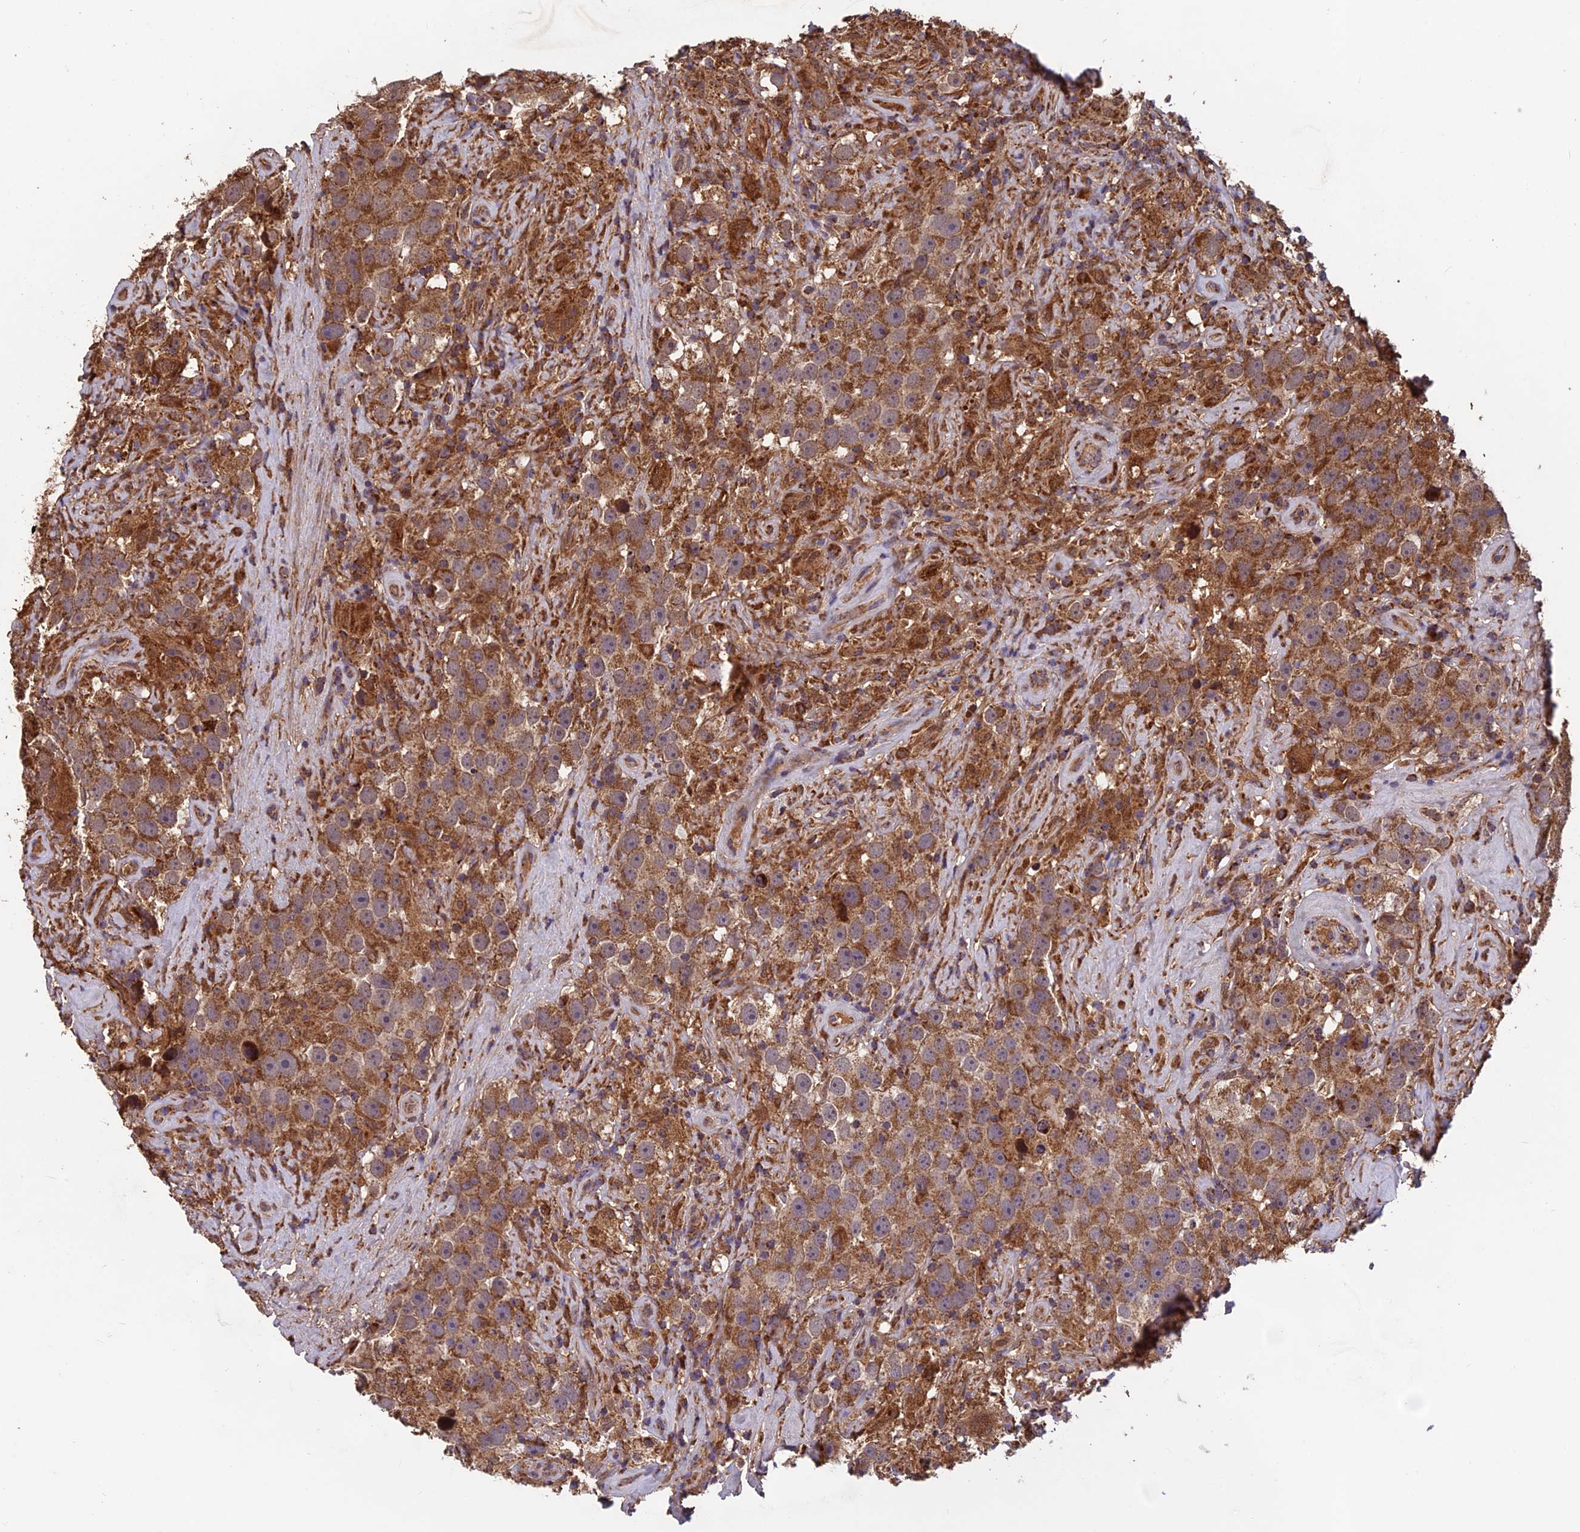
{"staining": {"intensity": "moderate", "quantity": ">75%", "location": "cytoplasmic/membranous"}, "tissue": "testis cancer", "cell_type": "Tumor cells", "image_type": "cancer", "snomed": [{"axis": "morphology", "description": "Seminoma, NOS"}, {"axis": "topography", "description": "Testis"}], "caption": "A medium amount of moderate cytoplasmic/membranous expression is seen in about >75% of tumor cells in testis cancer (seminoma) tissue. The protein of interest is shown in brown color, while the nuclei are stained blue.", "gene": "CCDC15", "patient": {"sex": "male", "age": 49}}